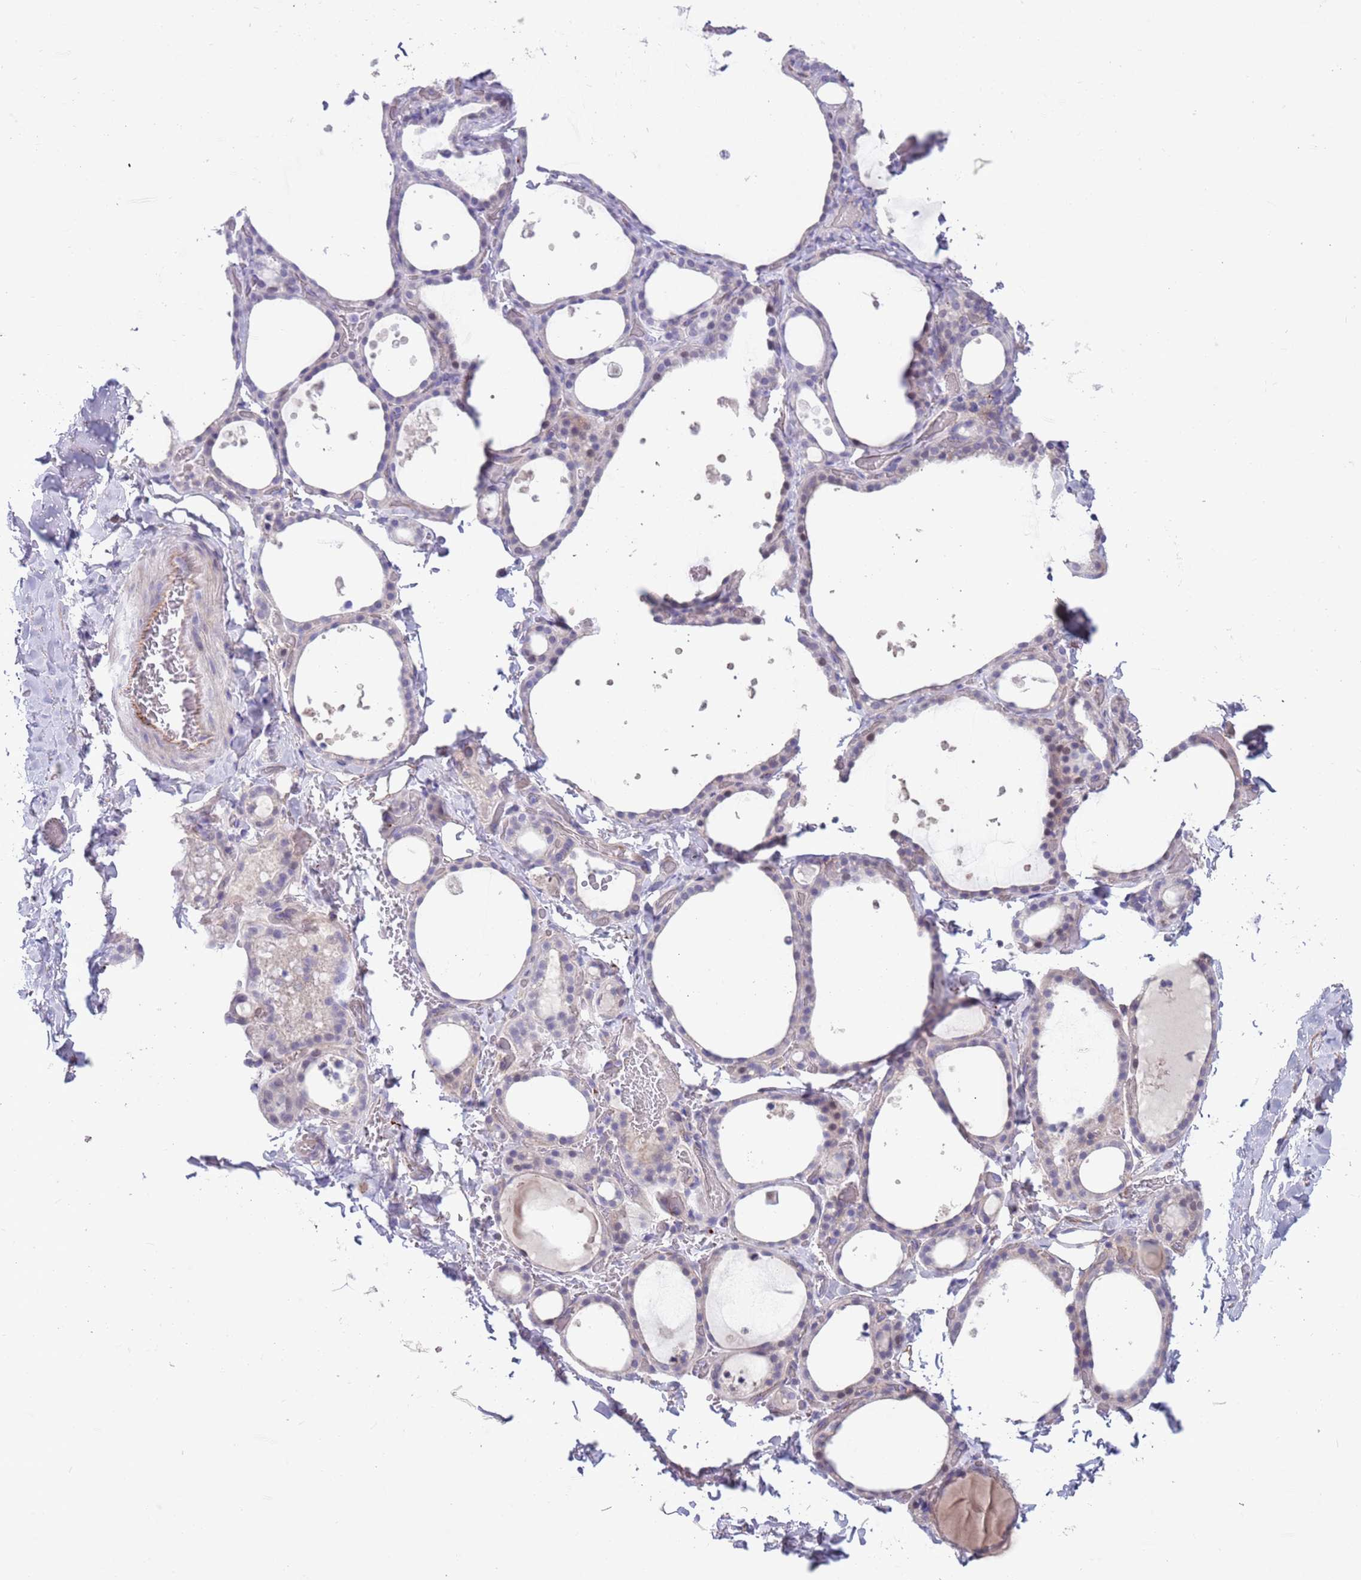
{"staining": {"intensity": "negative", "quantity": "none", "location": "none"}, "tissue": "thyroid gland", "cell_type": "Glandular cells", "image_type": "normal", "snomed": [{"axis": "morphology", "description": "Normal tissue, NOS"}, {"axis": "topography", "description": "Thyroid gland"}], "caption": "High power microscopy image of an immunohistochemistry (IHC) micrograph of unremarkable thyroid gland, revealing no significant expression in glandular cells.", "gene": "ZNF14", "patient": {"sex": "female", "age": 44}}